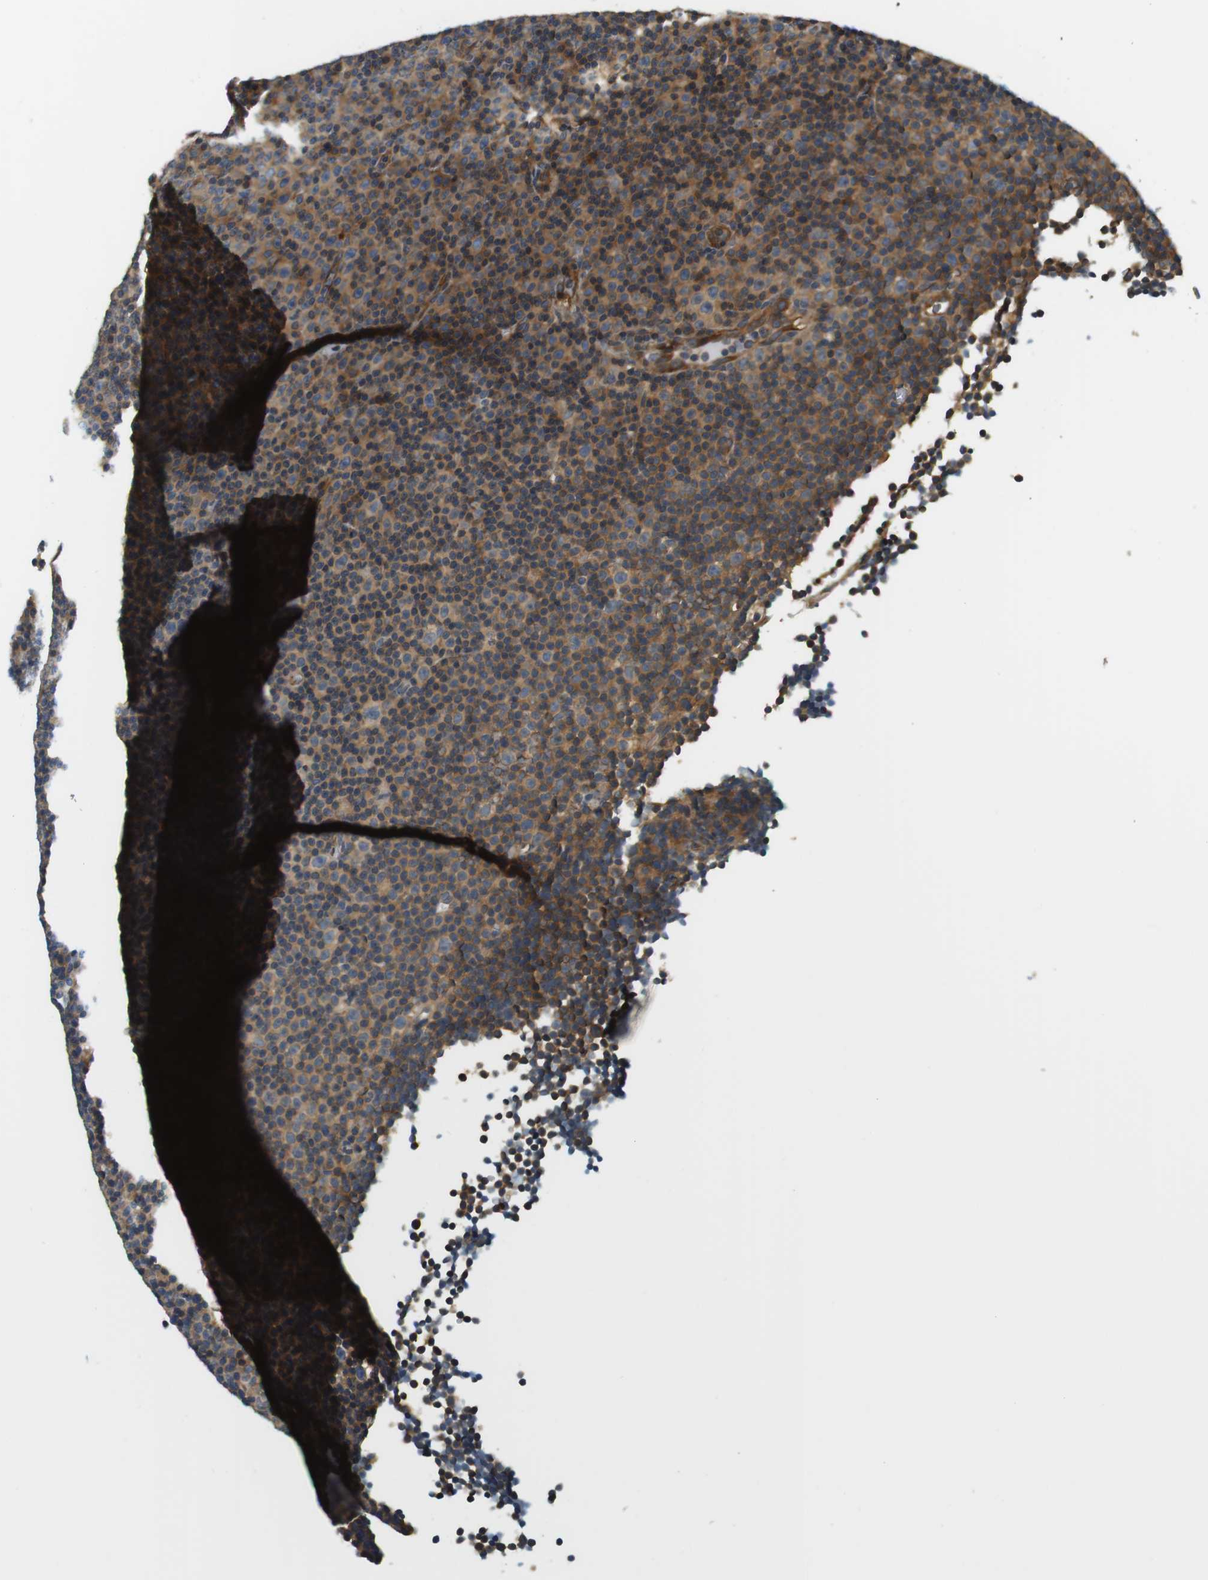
{"staining": {"intensity": "moderate", "quantity": "25%-75%", "location": "cytoplasmic/membranous"}, "tissue": "lymphoma", "cell_type": "Tumor cells", "image_type": "cancer", "snomed": [{"axis": "morphology", "description": "Malignant lymphoma, non-Hodgkin's type, Low grade"}, {"axis": "topography", "description": "Lymph node"}], "caption": "An IHC micrograph of neoplastic tissue is shown. Protein staining in brown labels moderate cytoplasmic/membranous positivity in lymphoma within tumor cells.", "gene": "SH3GLB1", "patient": {"sex": "female", "age": 67}}